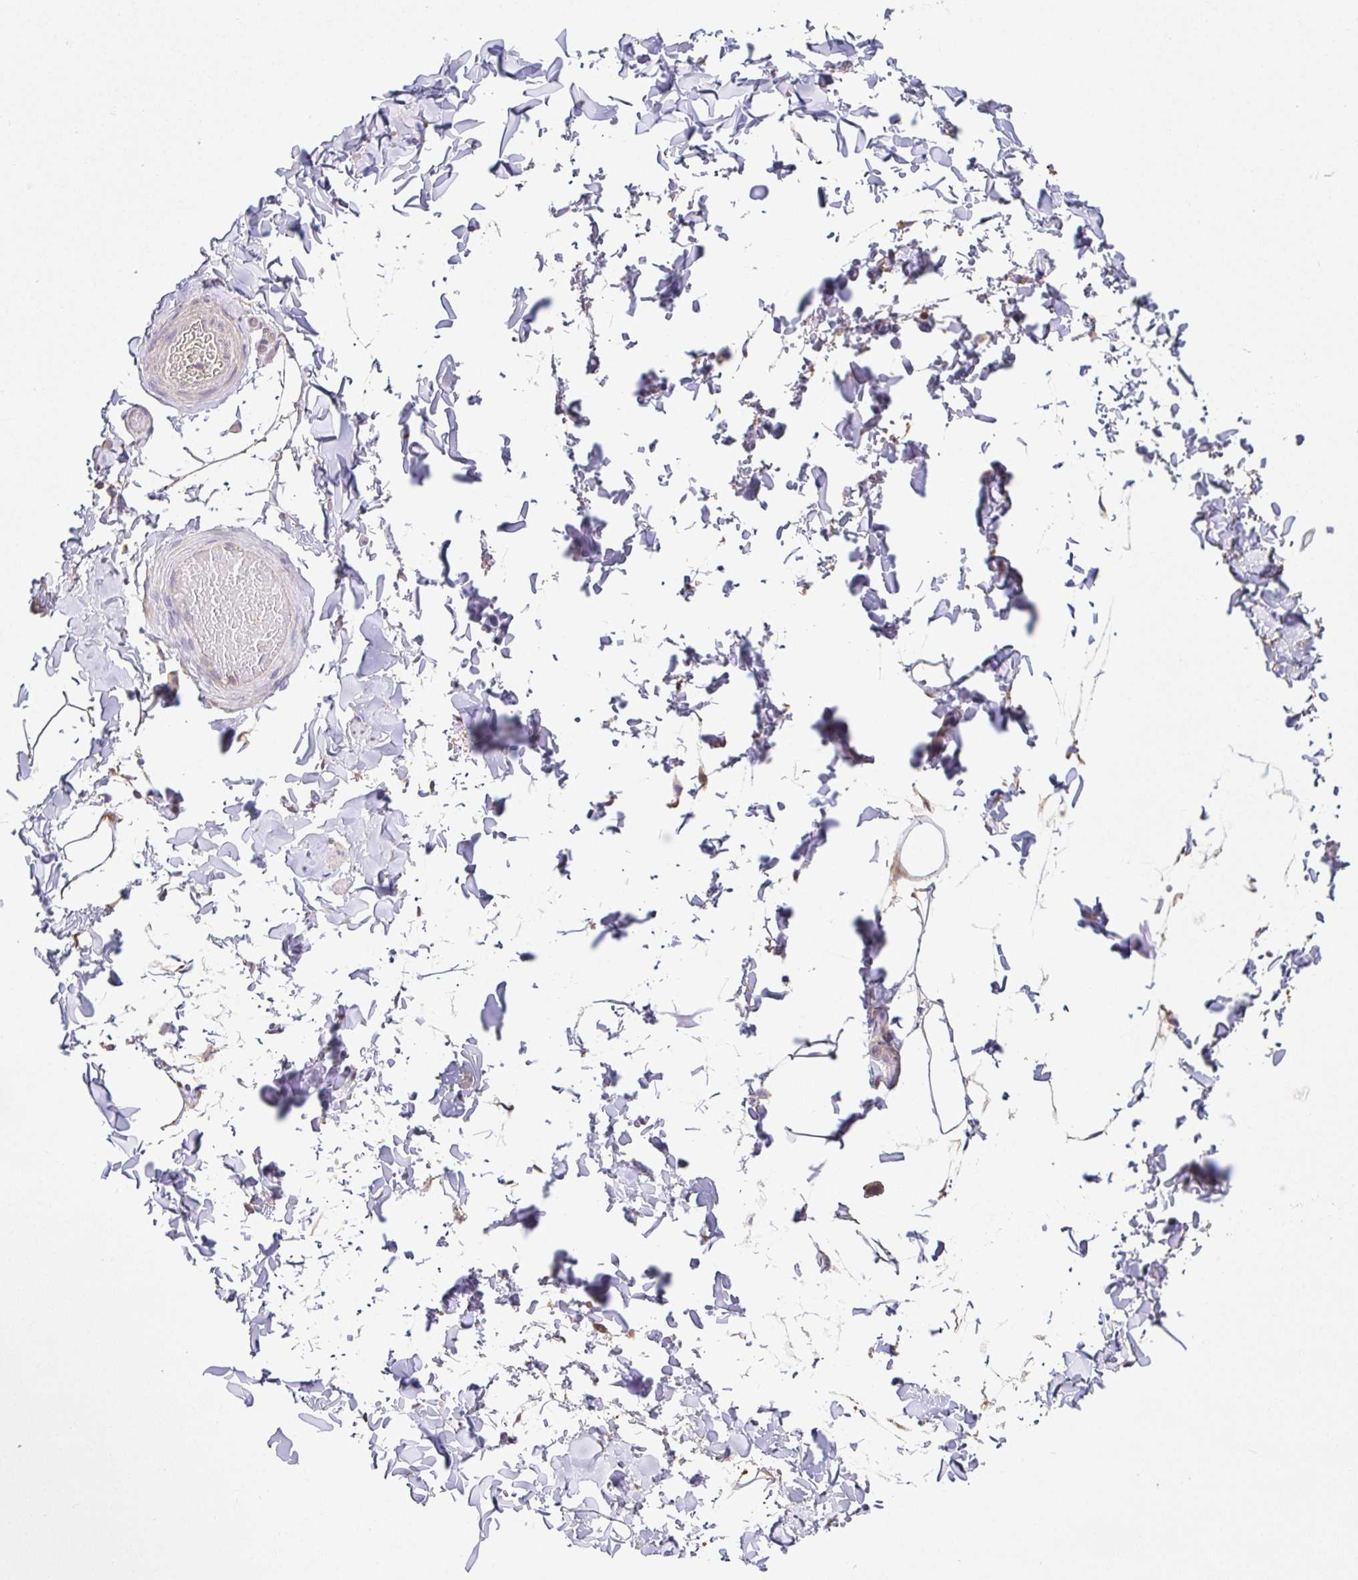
{"staining": {"intensity": "negative", "quantity": "none", "location": "none"}, "tissue": "adipose tissue", "cell_type": "Adipocytes", "image_type": "normal", "snomed": [{"axis": "morphology", "description": "Normal tissue, NOS"}, {"axis": "topography", "description": "Soft tissue"}, {"axis": "topography", "description": "Adipose tissue"}, {"axis": "topography", "description": "Vascular tissue"}, {"axis": "topography", "description": "Peripheral nerve tissue"}], "caption": "Human adipose tissue stained for a protein using IHC displays no expression in adipocytes.", "gene": "HAGH", "patient": {"sex": "male", "age": 29}}